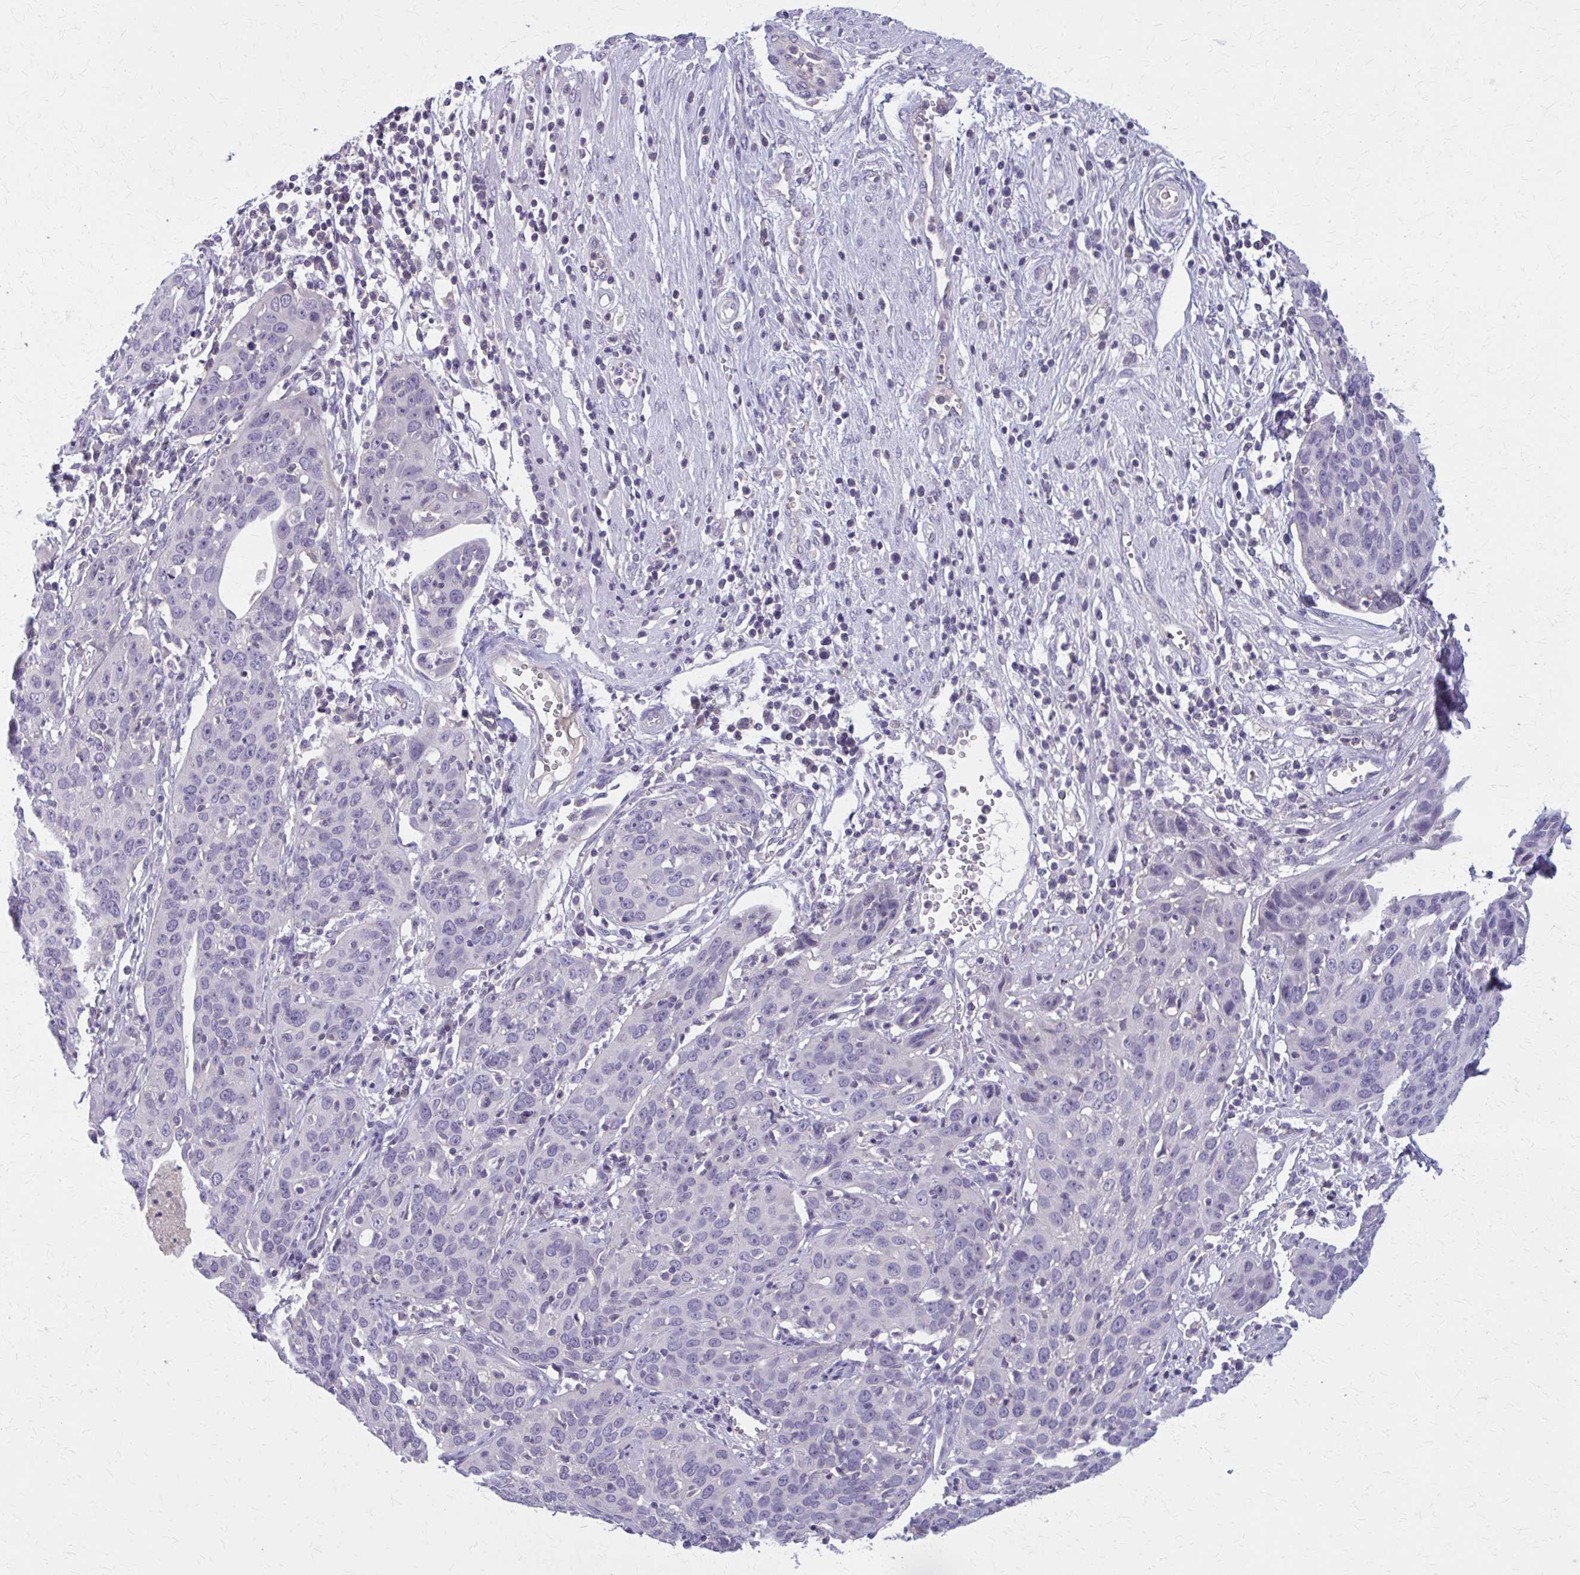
{"staining": {"intensity": "negative", "quantity": "none", "location": "none"}, "tissue": "cervical cancer", "cell_type": "Tumor cells", "image_type": "cancer", "snomed": [{"axis": "morphology", "description": "Squamous cell carcinoma, NOS"}, {"axis": "topography", "description": "Cervix"}], "caption": "IHC photomicrograph of neoplastic tissue: human squamous cell carcinoma (cervical) stained with DAB shows no significant protein staining in tumor cells. (DAB (3,3'-diaminobenzidine) immunohistochemistry (IHC) with hematoxylin counter stain).", "gene": "OR4A47", "patient": {"sex": "female", "age": 36}}